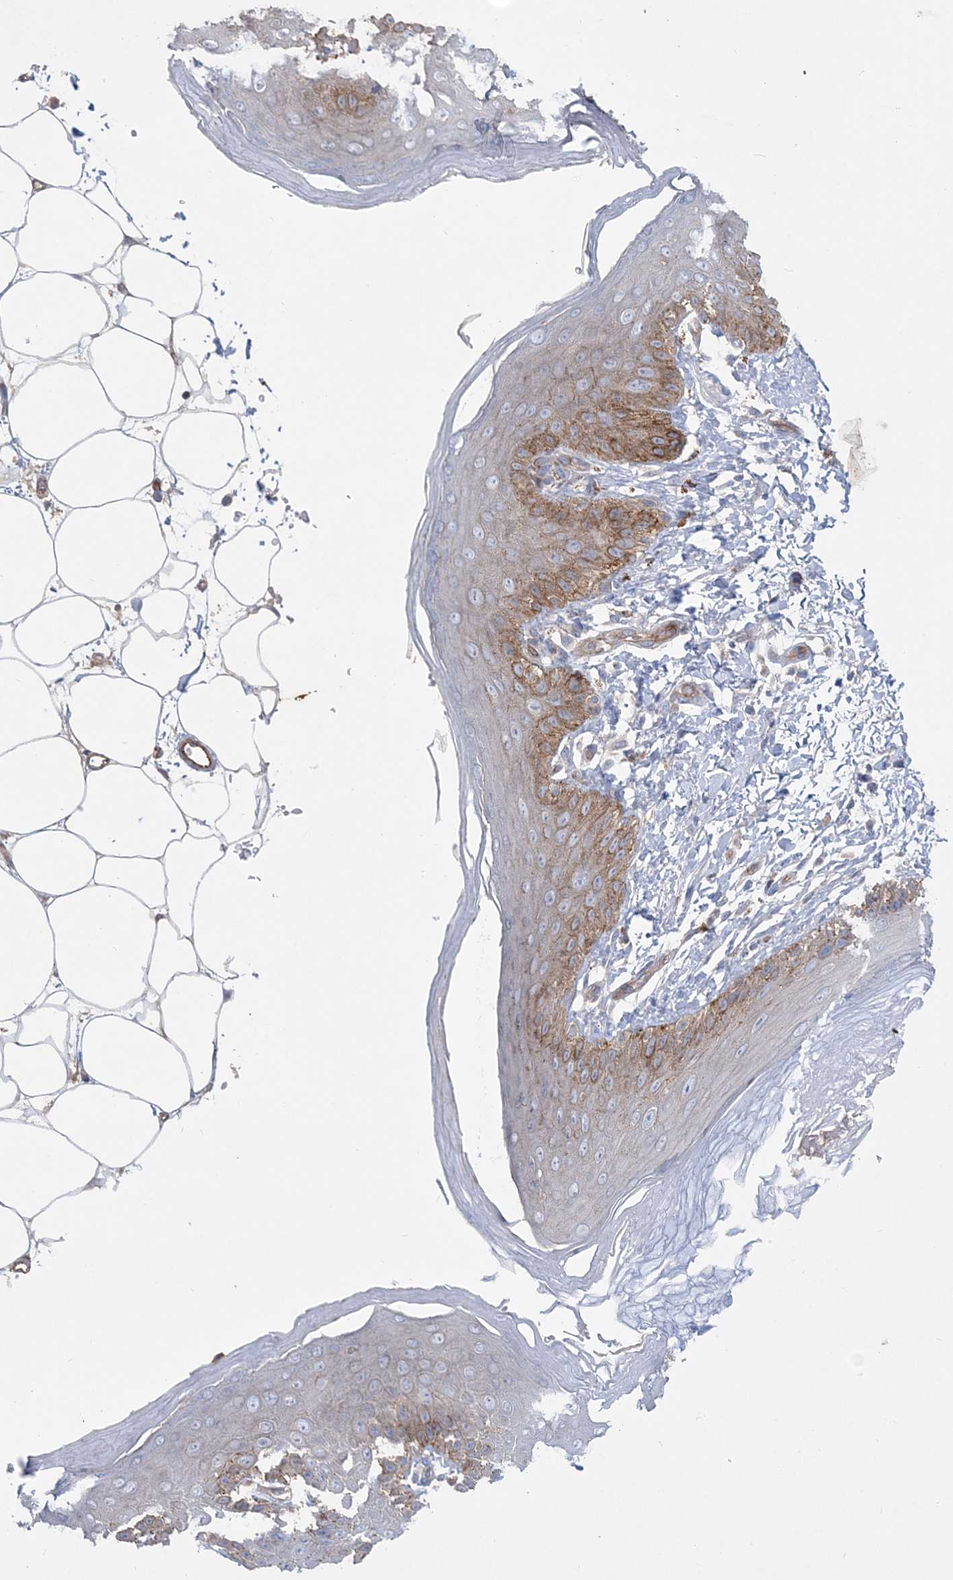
{"staining": {"intensity": "moderate", "quantity": "25%-75%", "location": "cytoplasmic/membranous"}, "tissue": "skin", "cell_type": "Epidermal cells", "image_type": "normal", "snomed": [{"axis": "morphology", "description": "Normal tissue, NOS"}, {"axis": "topography", "description": "Anal"}], "caption": "Moderate cytoplasmic/membranous expression for a protein is appreciated in approximately 25%-75% of epidermal cells of unremarkable skin using IHC.", "gene": "PIGC", "patient": {"sex": "male", "age": 44}}